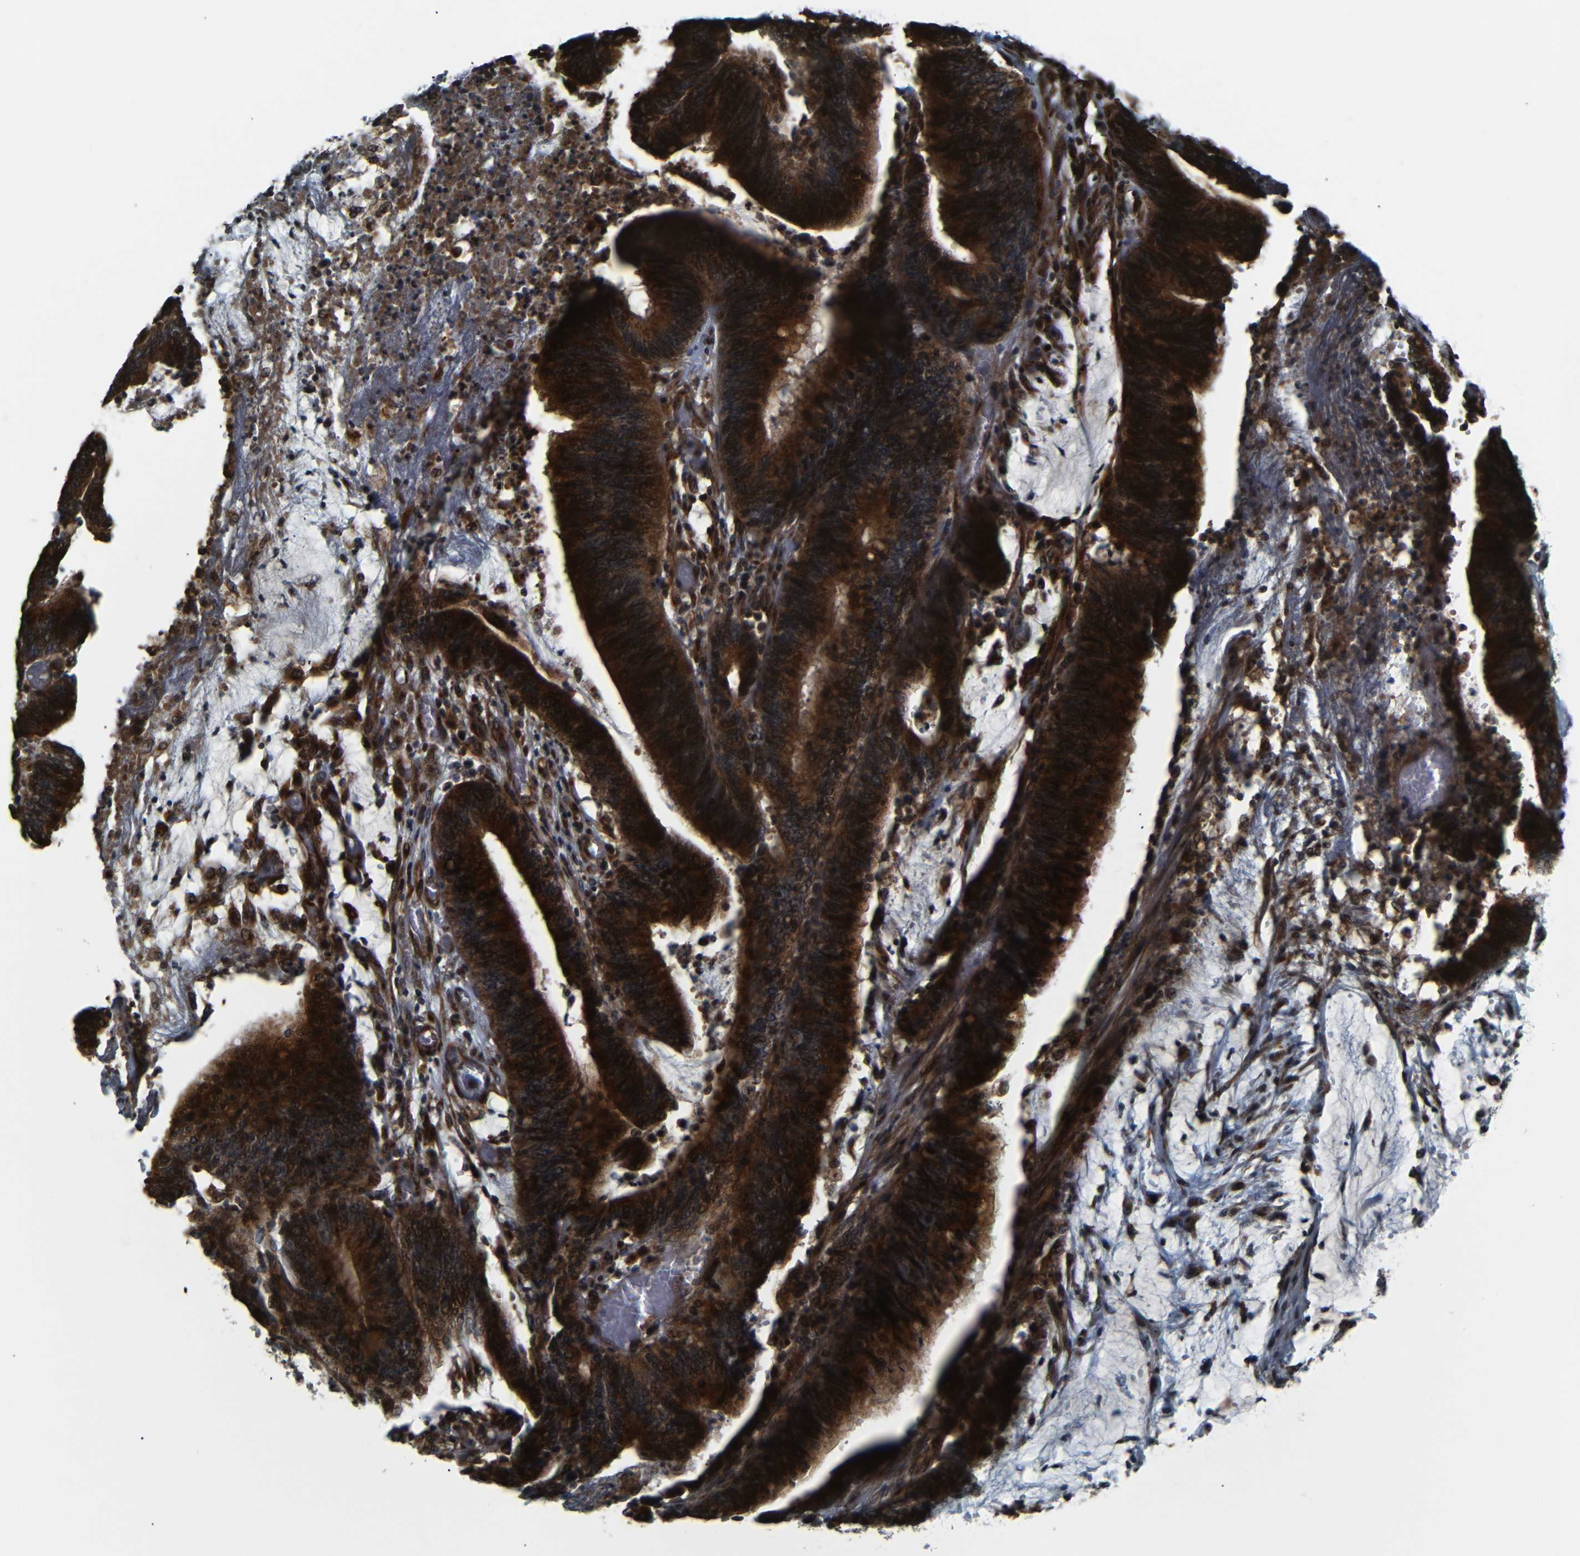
{"staining": {"intensity": "strong", "quantity": ">75%", "location": "cytoplasmic/membranous,nuclear"}, "tissue": "colorectal cancer", "cell_type": "Tumor cells", "image_type": "cancer", "snomed": [{"axis": "morphology", "description": "Adenocarcinoma, NOS"}, {"axis": "topography", "description": "Rectum"}], "caption": "IHC staining of colorectal adenocarcinoma, which demonstrates high levels of strong cytoplasmic/membranous and nuclear staining in approximately >75% of tumor cells indicating strong cytoplasmic/membranous and nuclear protein staining. The staining was performed using DAB (brown) for protein detection and nuclei were counterstained in hematoxylin (blue).", "gene": "AKAP9", "patient": {"sex": "female", "age": 66}}